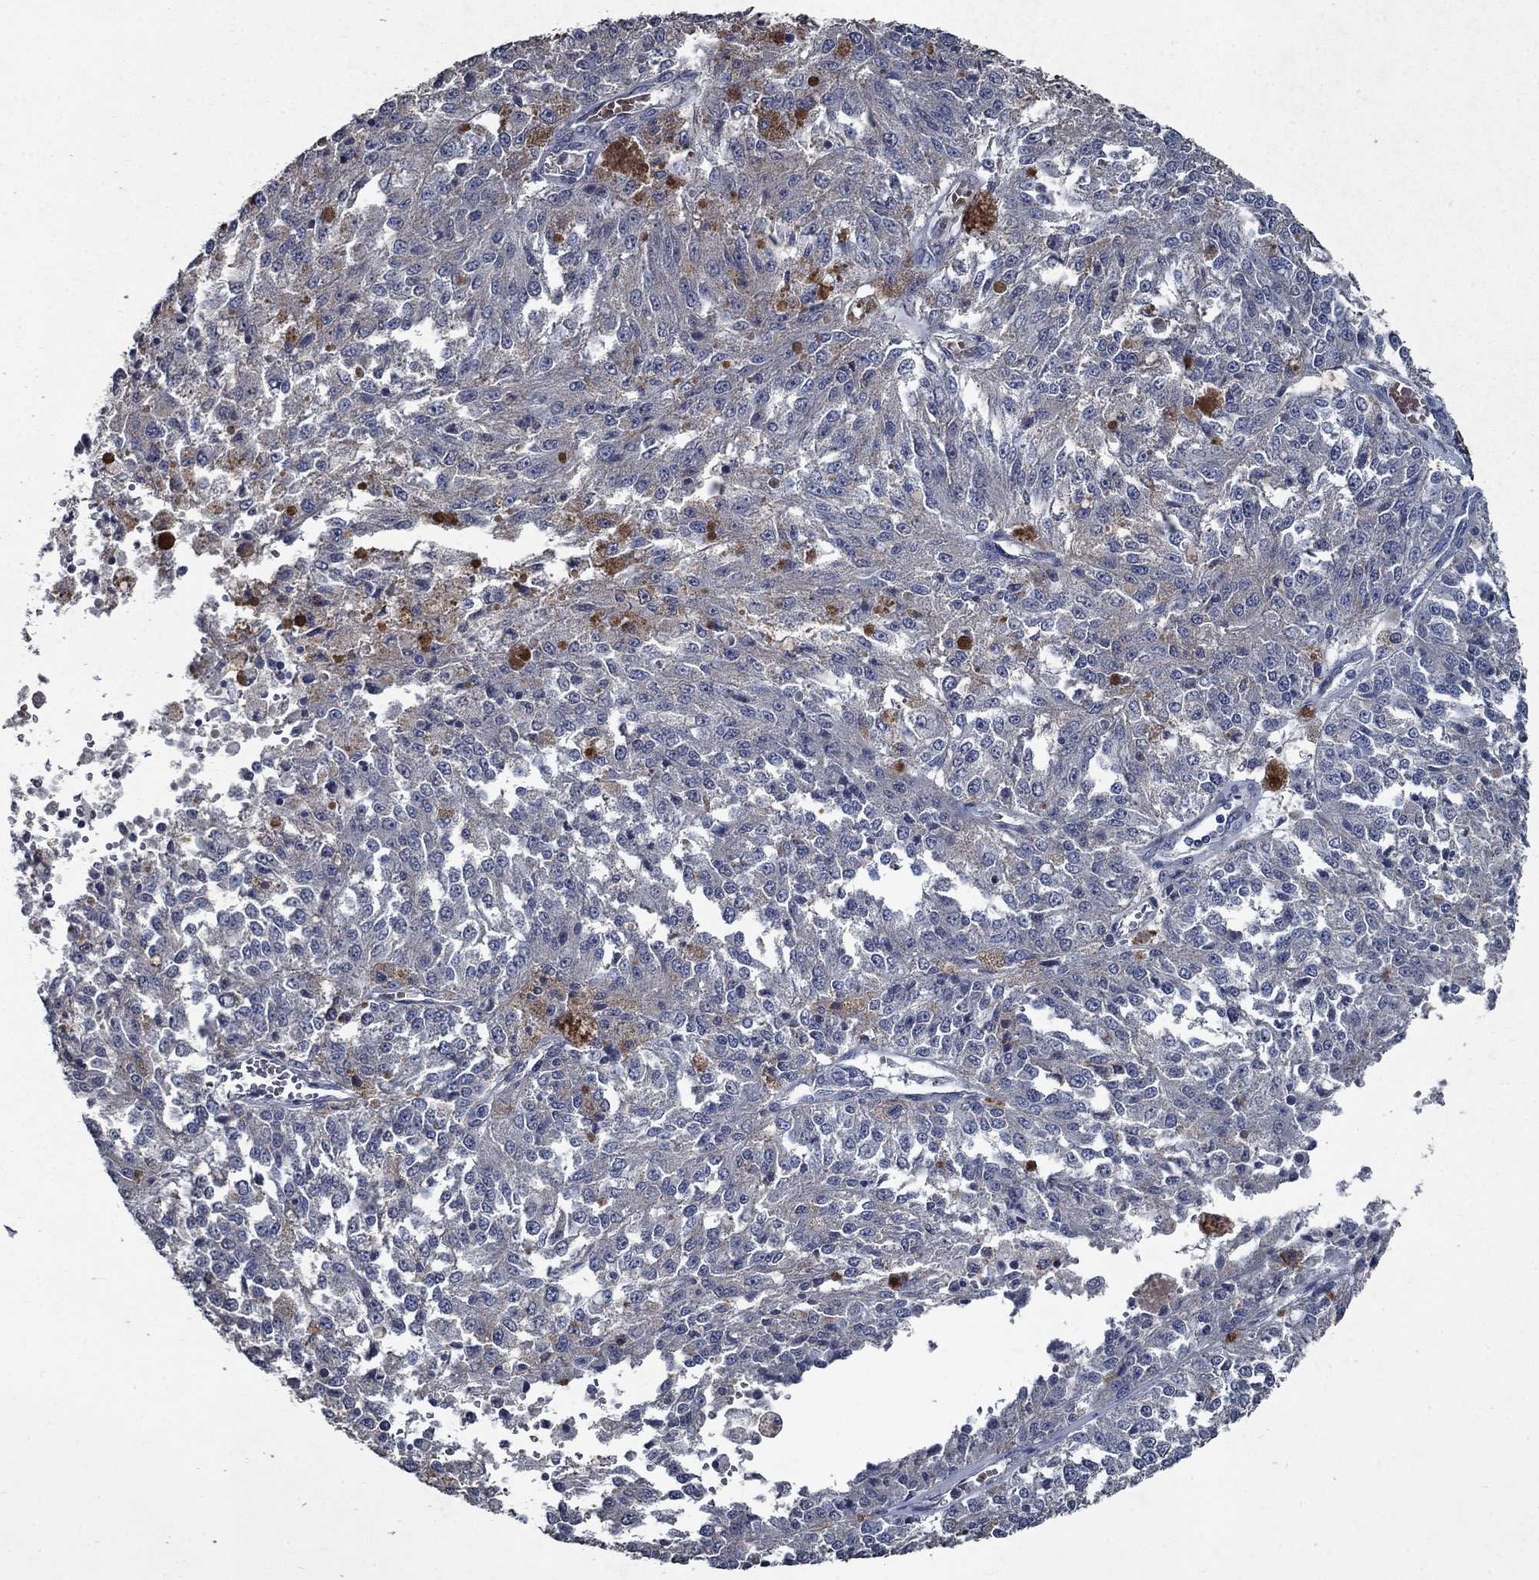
{"staining": {"intensity": "negative", "quantity": "none", "location": "none"}, "tissue": "melanoma", "cell_type": "Tumor cells", "image_type": "cancer", "snomed": [{"axis": "morphology", "description": "Malignant melanoma, Metastatic site"}, {"axis": "topography", "description": "Lymph node"}], "caption": "This histopathology image is of malignant melanoma (metastatic site) stained with IHC to label a protein in brown with the nuclei are counter-stained blue. There is no expression in tumor cells.", "gene": "SLC44A1", "patient": {"sex": "female", "age": 64}}